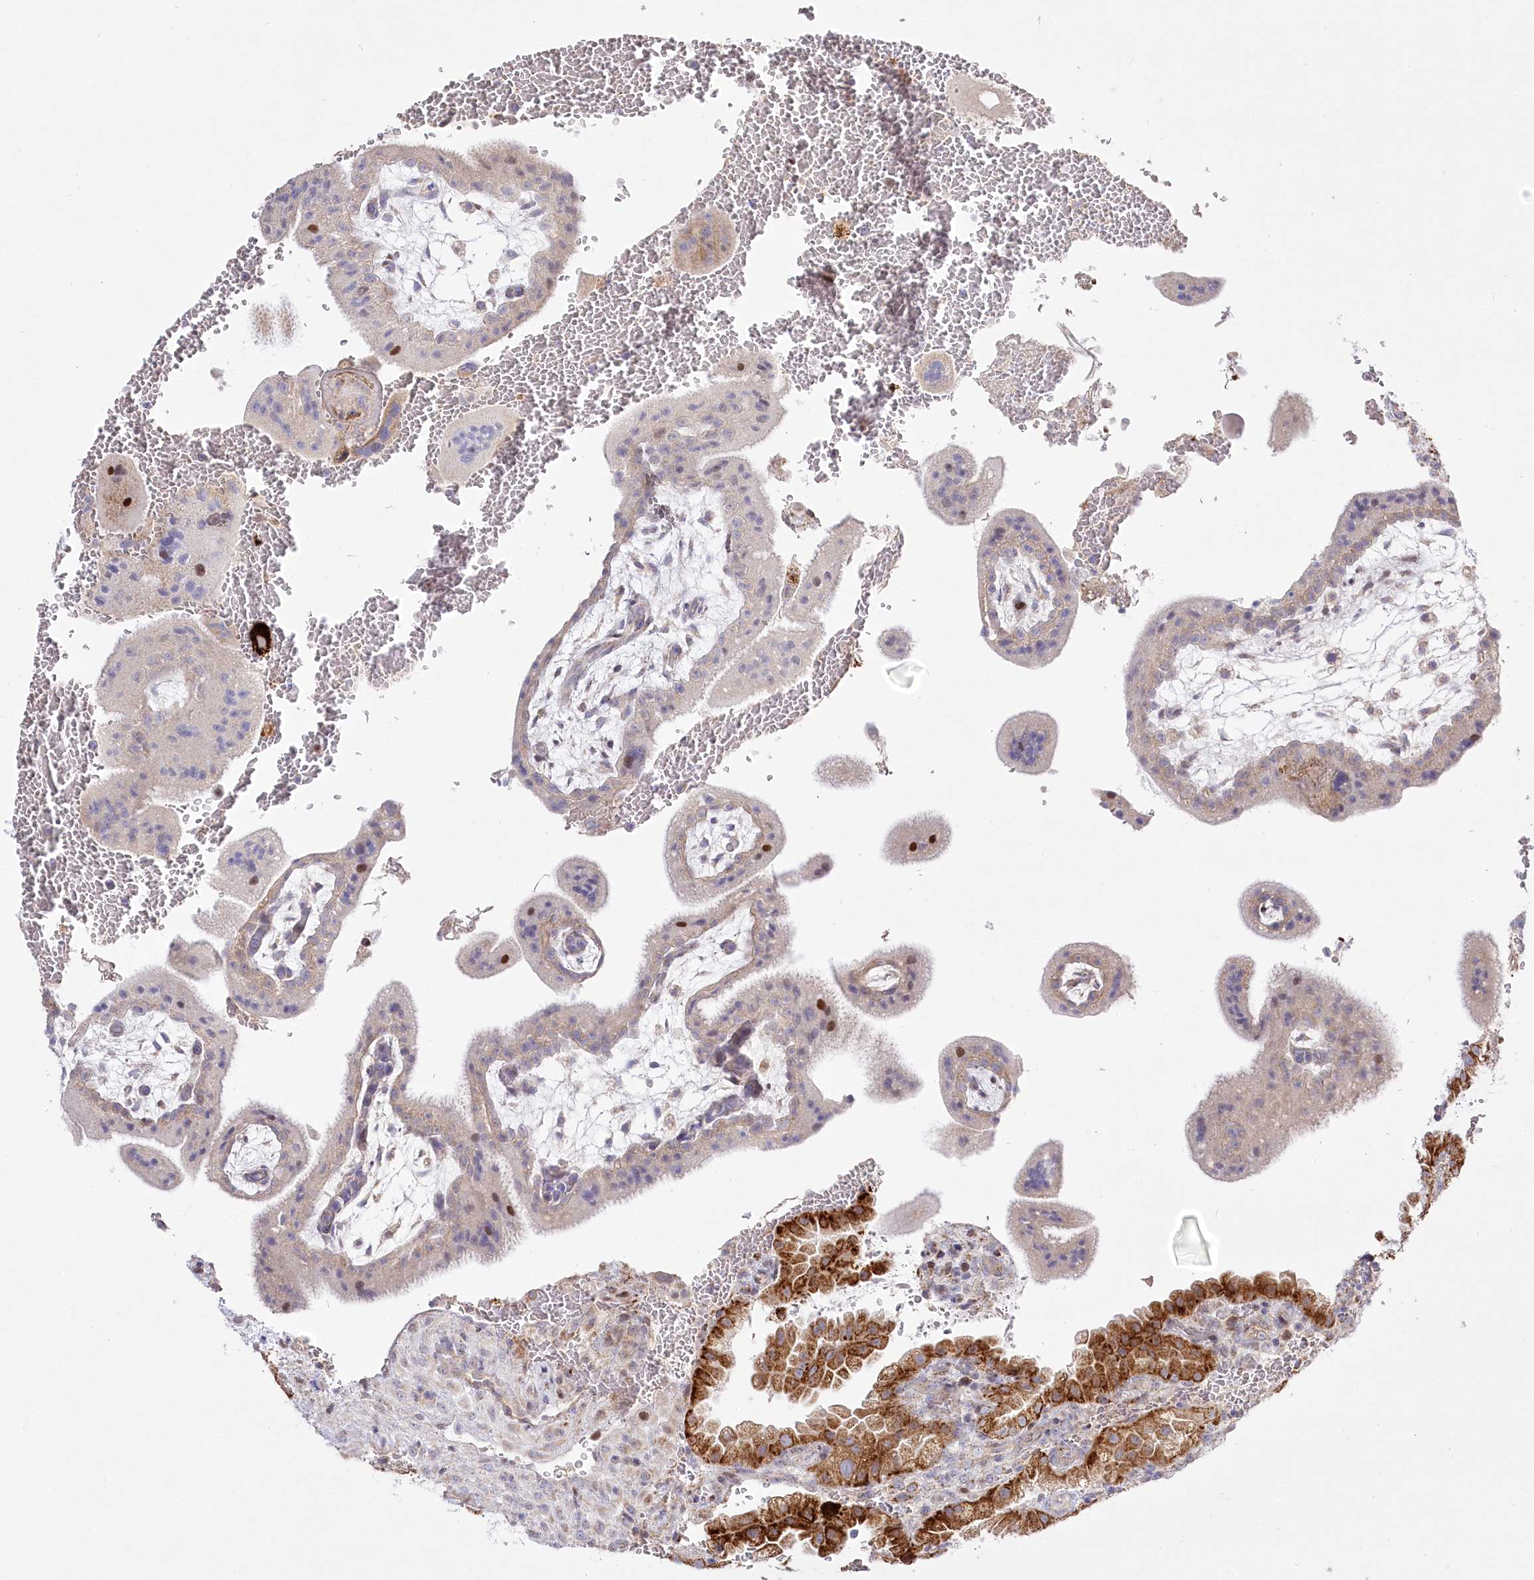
{"staining": {"intensity": "weak", "quantity": "25%-75%", "location": "cytoplasmic/membranous"}, "tissue": "placenta", "cell_type": "Decidual cells", "image_type": "normal", "snomed": [{"axis": "morphology", "description": "Normal tissue, NOS"}, {"axis": "topography", "description": "Placenta"}], "caption": "Benign placenta displays weak cytoplasmic/membranous positivity in approximately 25%-75% of decidual cells.", "gene": "CEP164", "patient": {"sex": "female", "age": 35}}